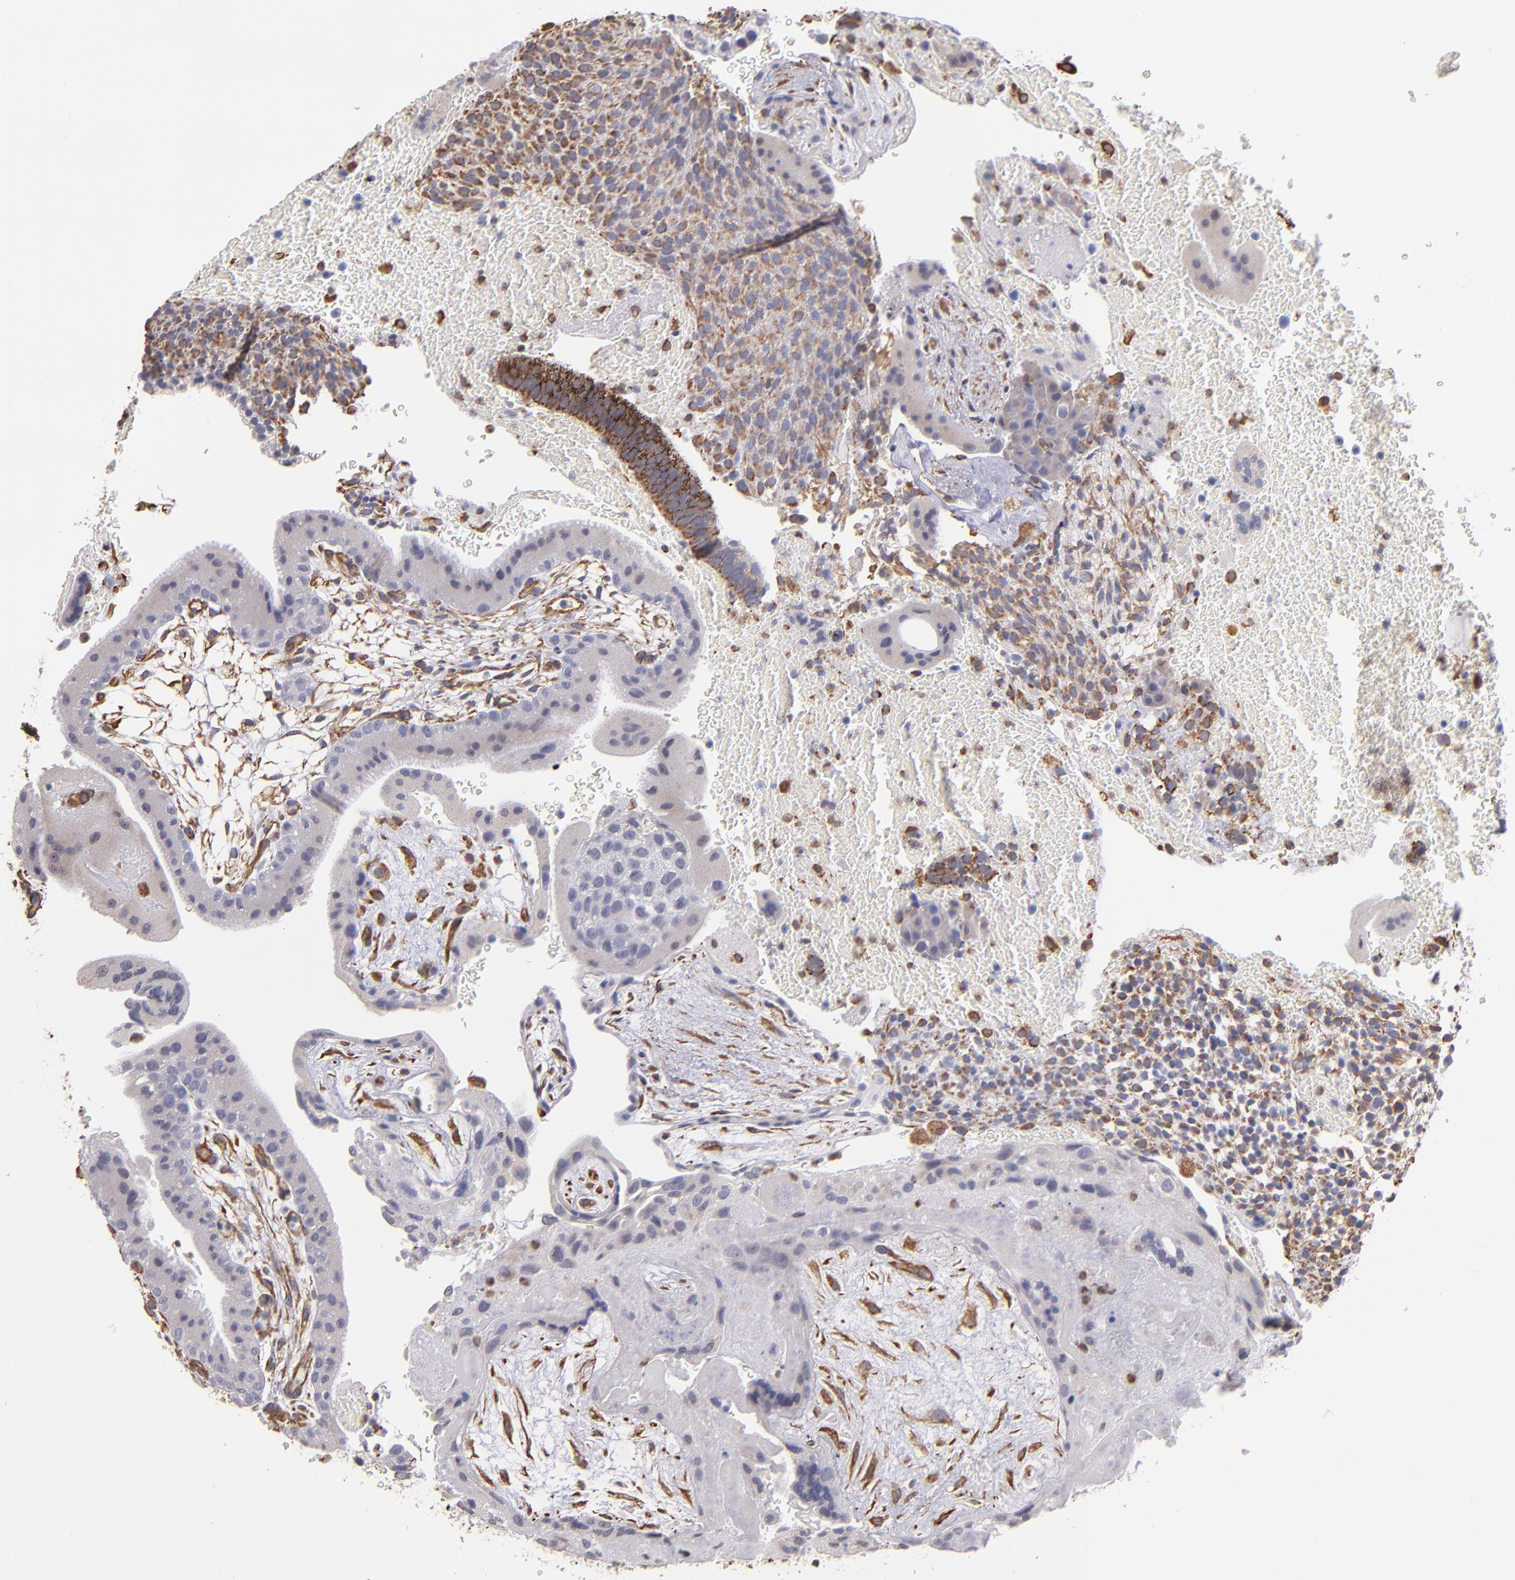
{"staining": {"intensity": "negative", "quantity": "none", "location": "none"}, "tissue": "placenta", "cell_type": "Trophoblastic cells", "image_type": "normal", "snomed": [{"axis": "morphology", "description": "Normal tissue, NOS"}, {"axis": "topography", "description": "Placenta"}], "caption": "Image shows no significant protein staining in trophoblastic cells of benign placenta. Nuclei are stained in blue.", "gene": "ABCC1", "patient": {"sex": "female", "age": 19}}